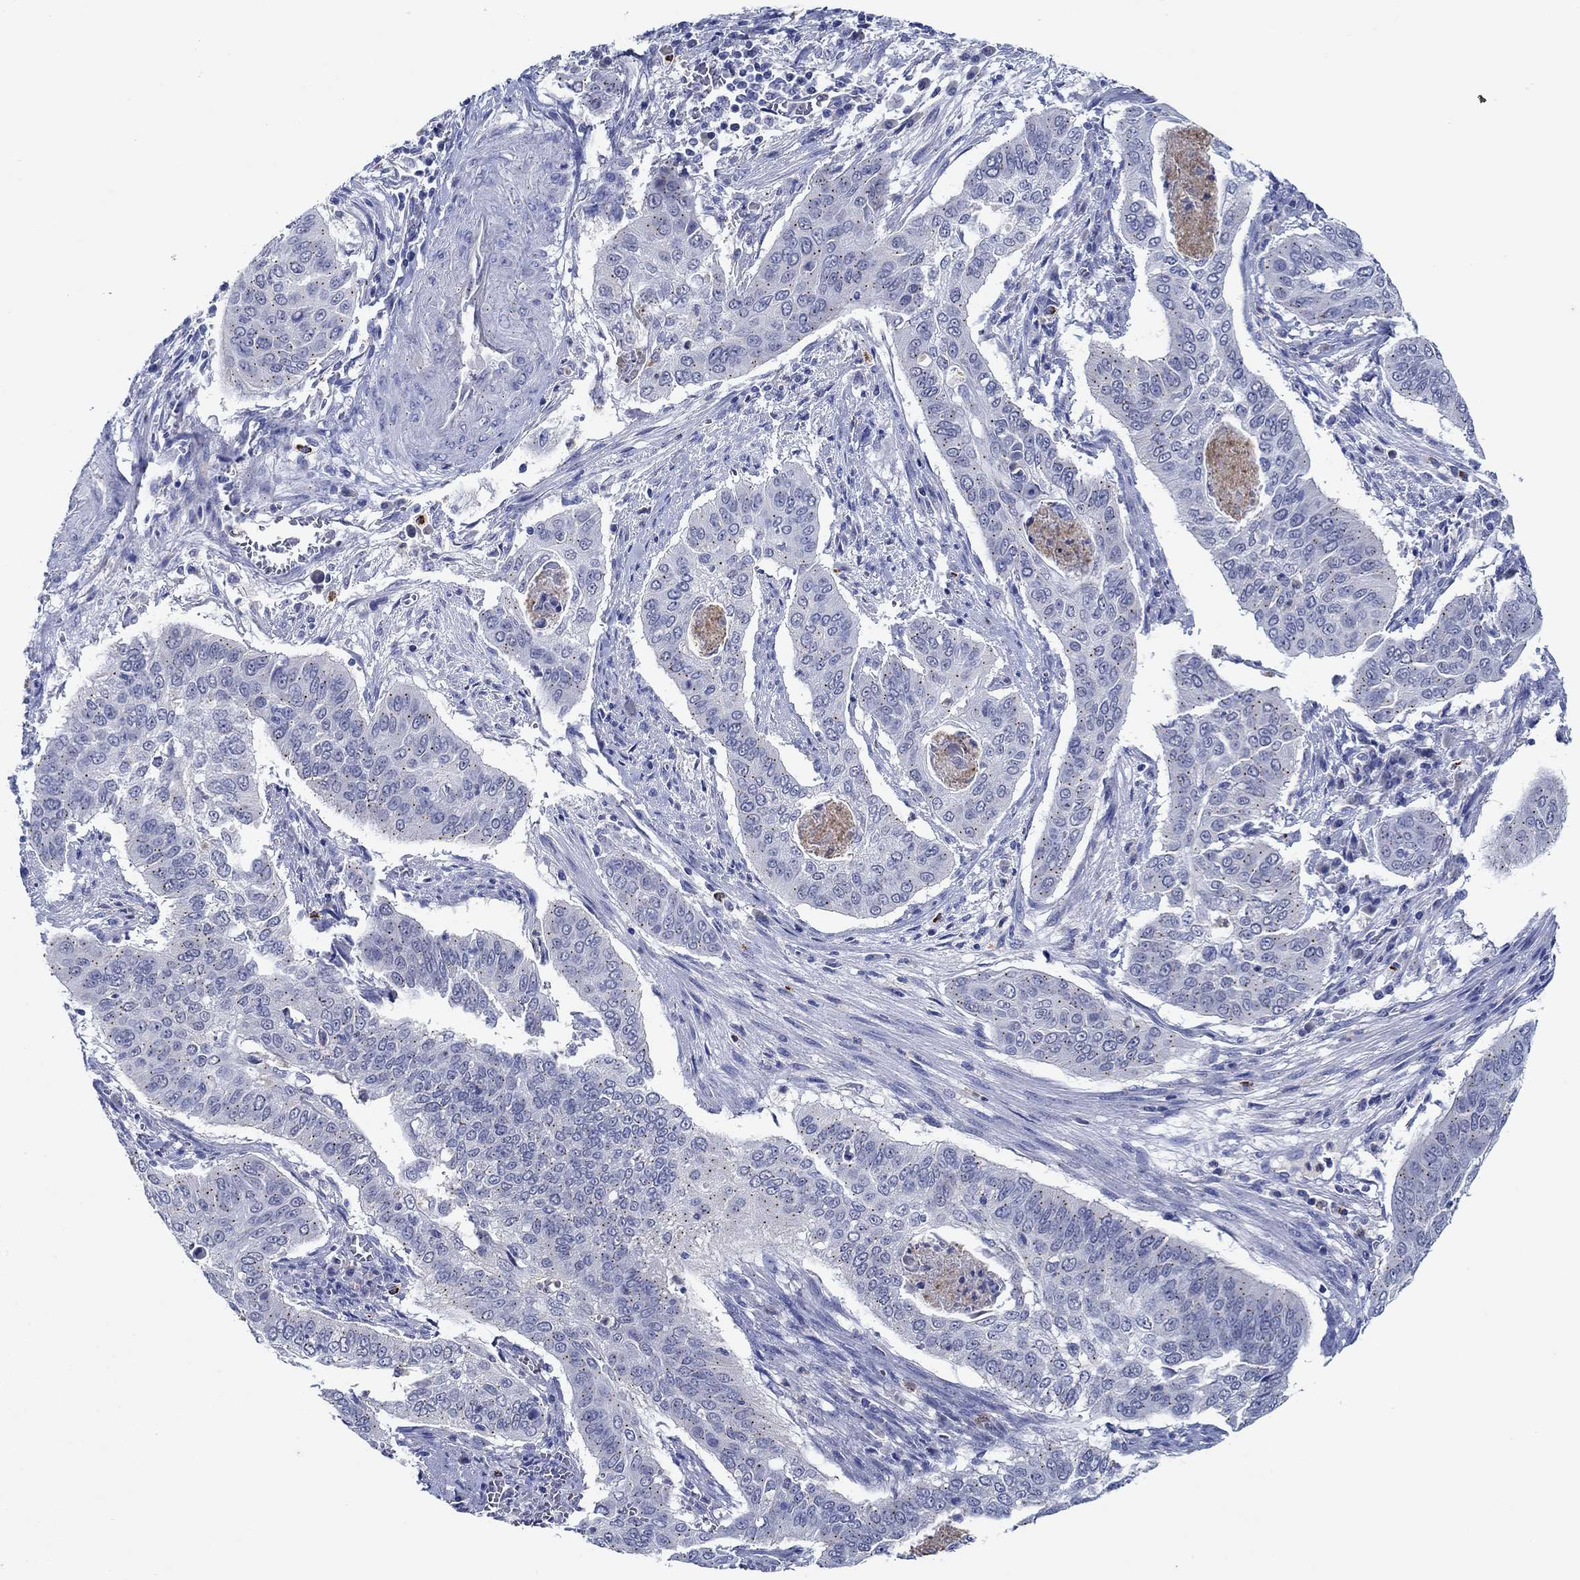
{"staining": {"intensity": "weak", "quantity": "25%-75%", "location": "cytoplasmic/membranous"}, "tissue": "cervical cancer", "cell_type": "Tumor cells", "image_type": "cancer", "snomed": [{"axis": "morphology", "description": "Squamous cell carcinoma, NOS"}, {"axis": "topography", "description": "Cervix"}], "caption": "Immunohistochemical staining of human squamous cell carcinoma (cervical) shows low levels of weak cytoplasmic/membranous protein positivity in about 25%-75% of tumor cells. (Stains: DAB (3,3'-diaminobenzidine) in brown, nuclei in blue, Microscopy: brightfield microscopy at high magnification).", "gene": "CPM", "patient": {"sex": "female", "age": 39}}